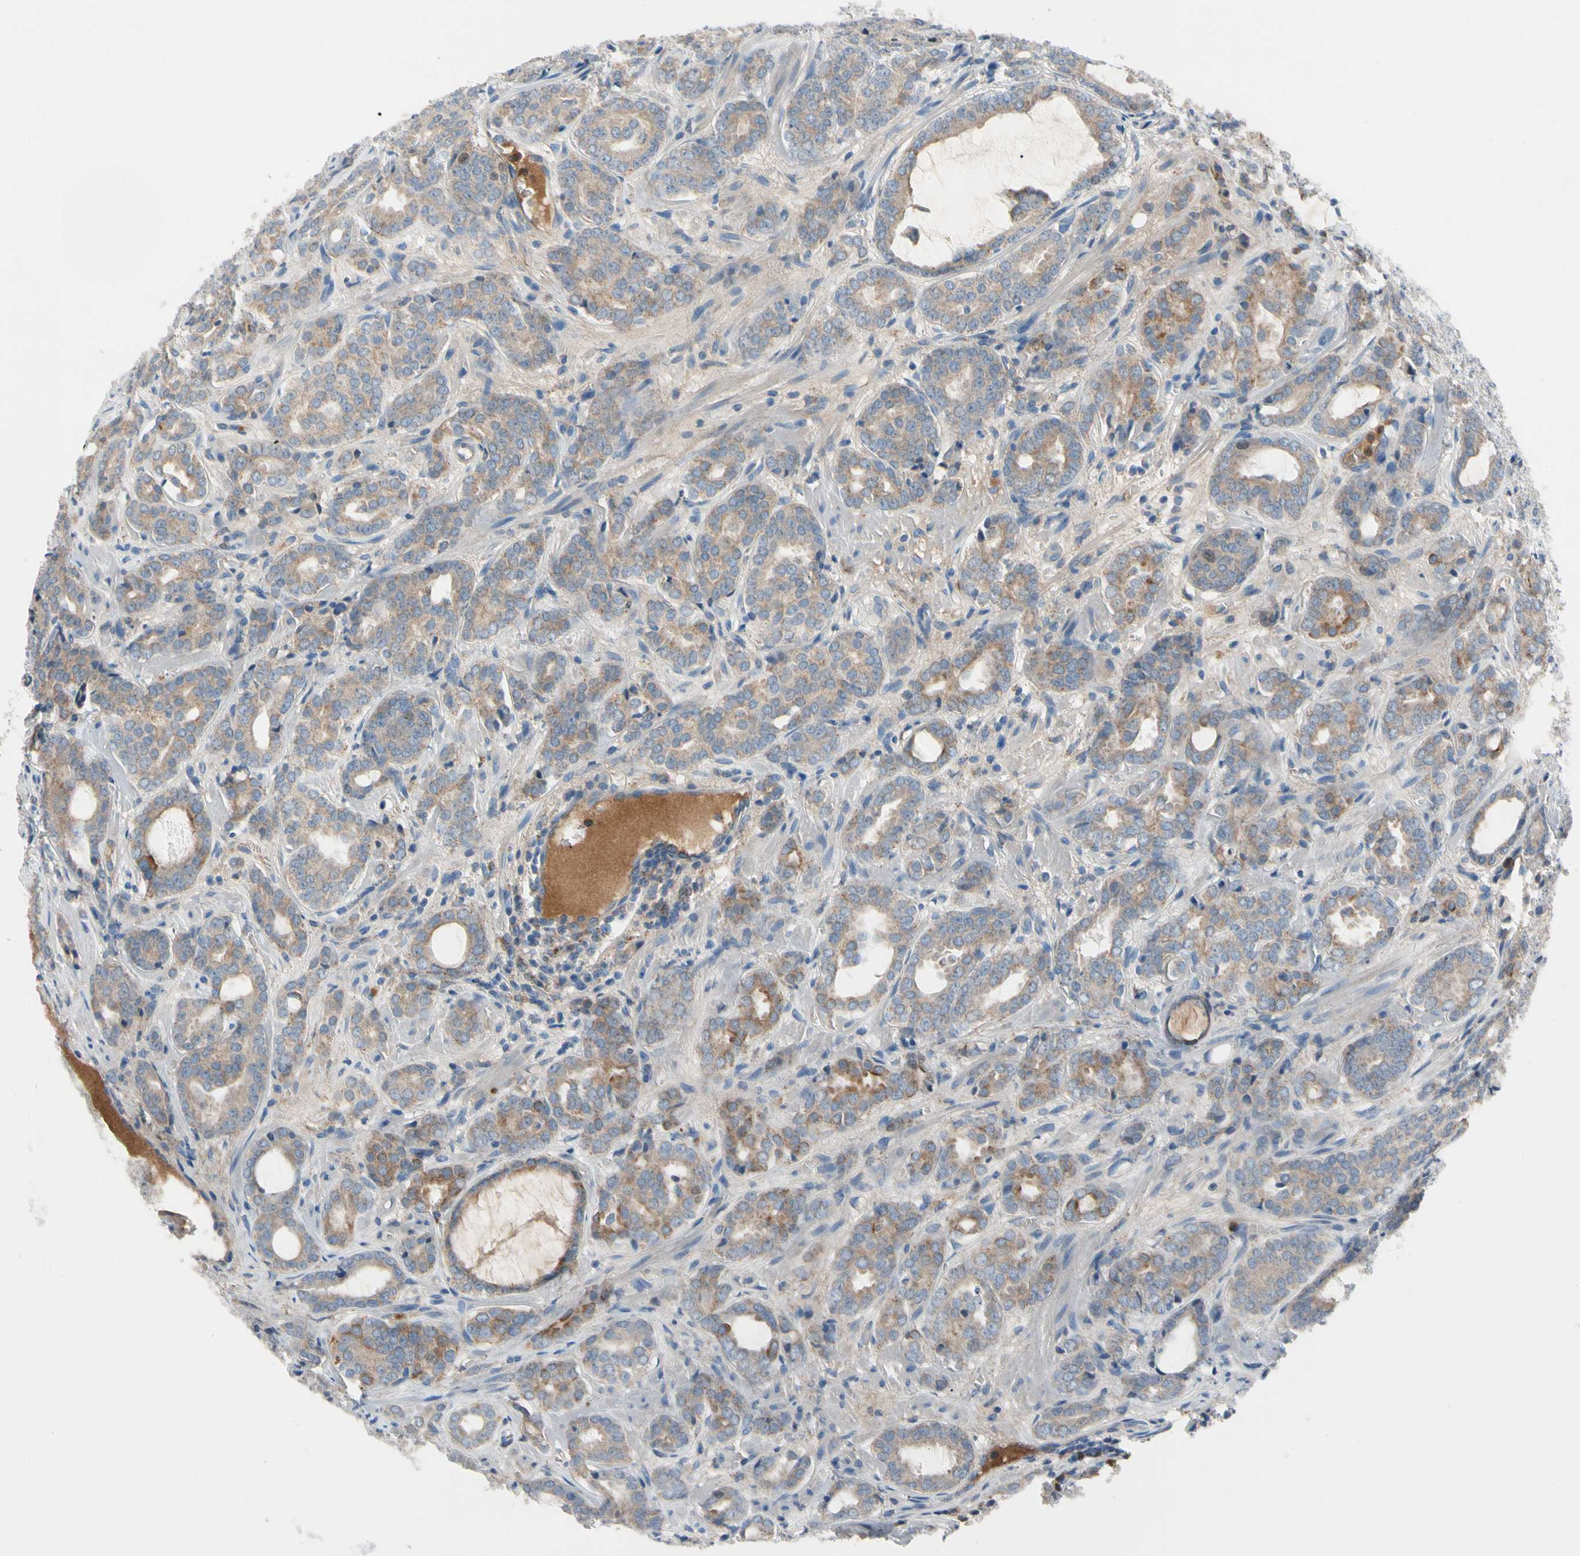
{"staining": {"intensity": "weak", "quantity": ">75%", "location": "cytoplasmic/membranous"}, "tissue": "prostate cancer", "cell_type": "Tumor cells", "image_type": "cancer", "snomed": [{"axis": "morphology", "description": "Adenocarcinoma, High grade"}, {"axis": "topography", "description": "Prostate"}], "caption": "Immunohistochemical staining of prostate high-grade adenocarcinoma exhibits low levels of weak cytoplasmic/membranous staining in about >75% of tumor cells.", "gene": "HJURP", "patient": {"sex": "male", "age": 64}}